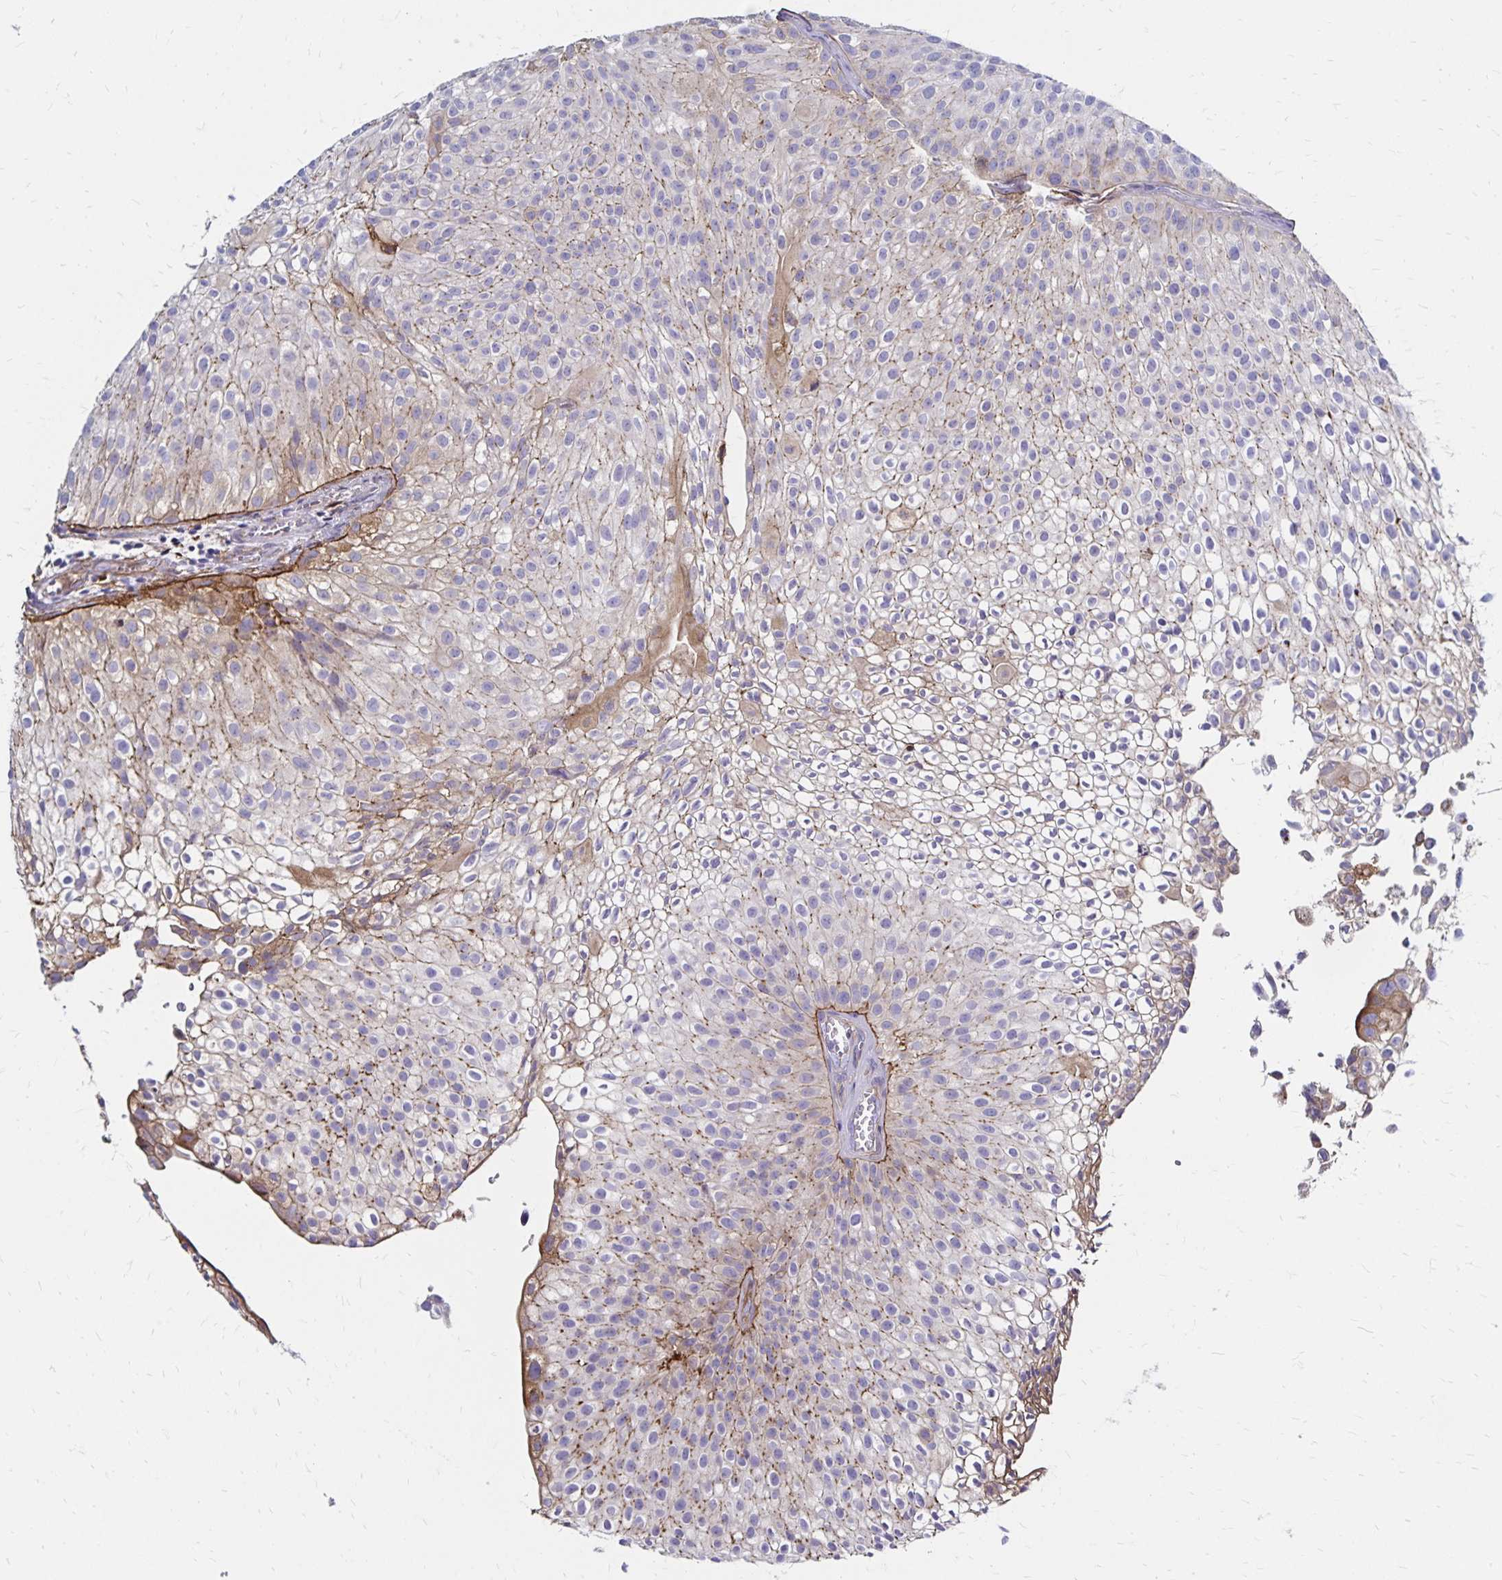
{"staining": {"intensity": "weak", "quantity": "25%-75%", "location": "cytoplasmic/membranous"}, "tissue": "urothelial cancer", "cell_type": "Tumor cells", "image_type": "cancer", "snomed": [{"axis": "morphology", "description": "Urothelial carcinoma, Low grade"}, {"axis": "topography", "description": "Urinary bladder"}], "caption": "Urothelial cancer stained for a protein (brown) reveals weak cytoplasmic/membranous positive expression in about 25%-75% of tumor cells.", "gene": "TNS3", "patient": {"sex": "male", "age": 70}}